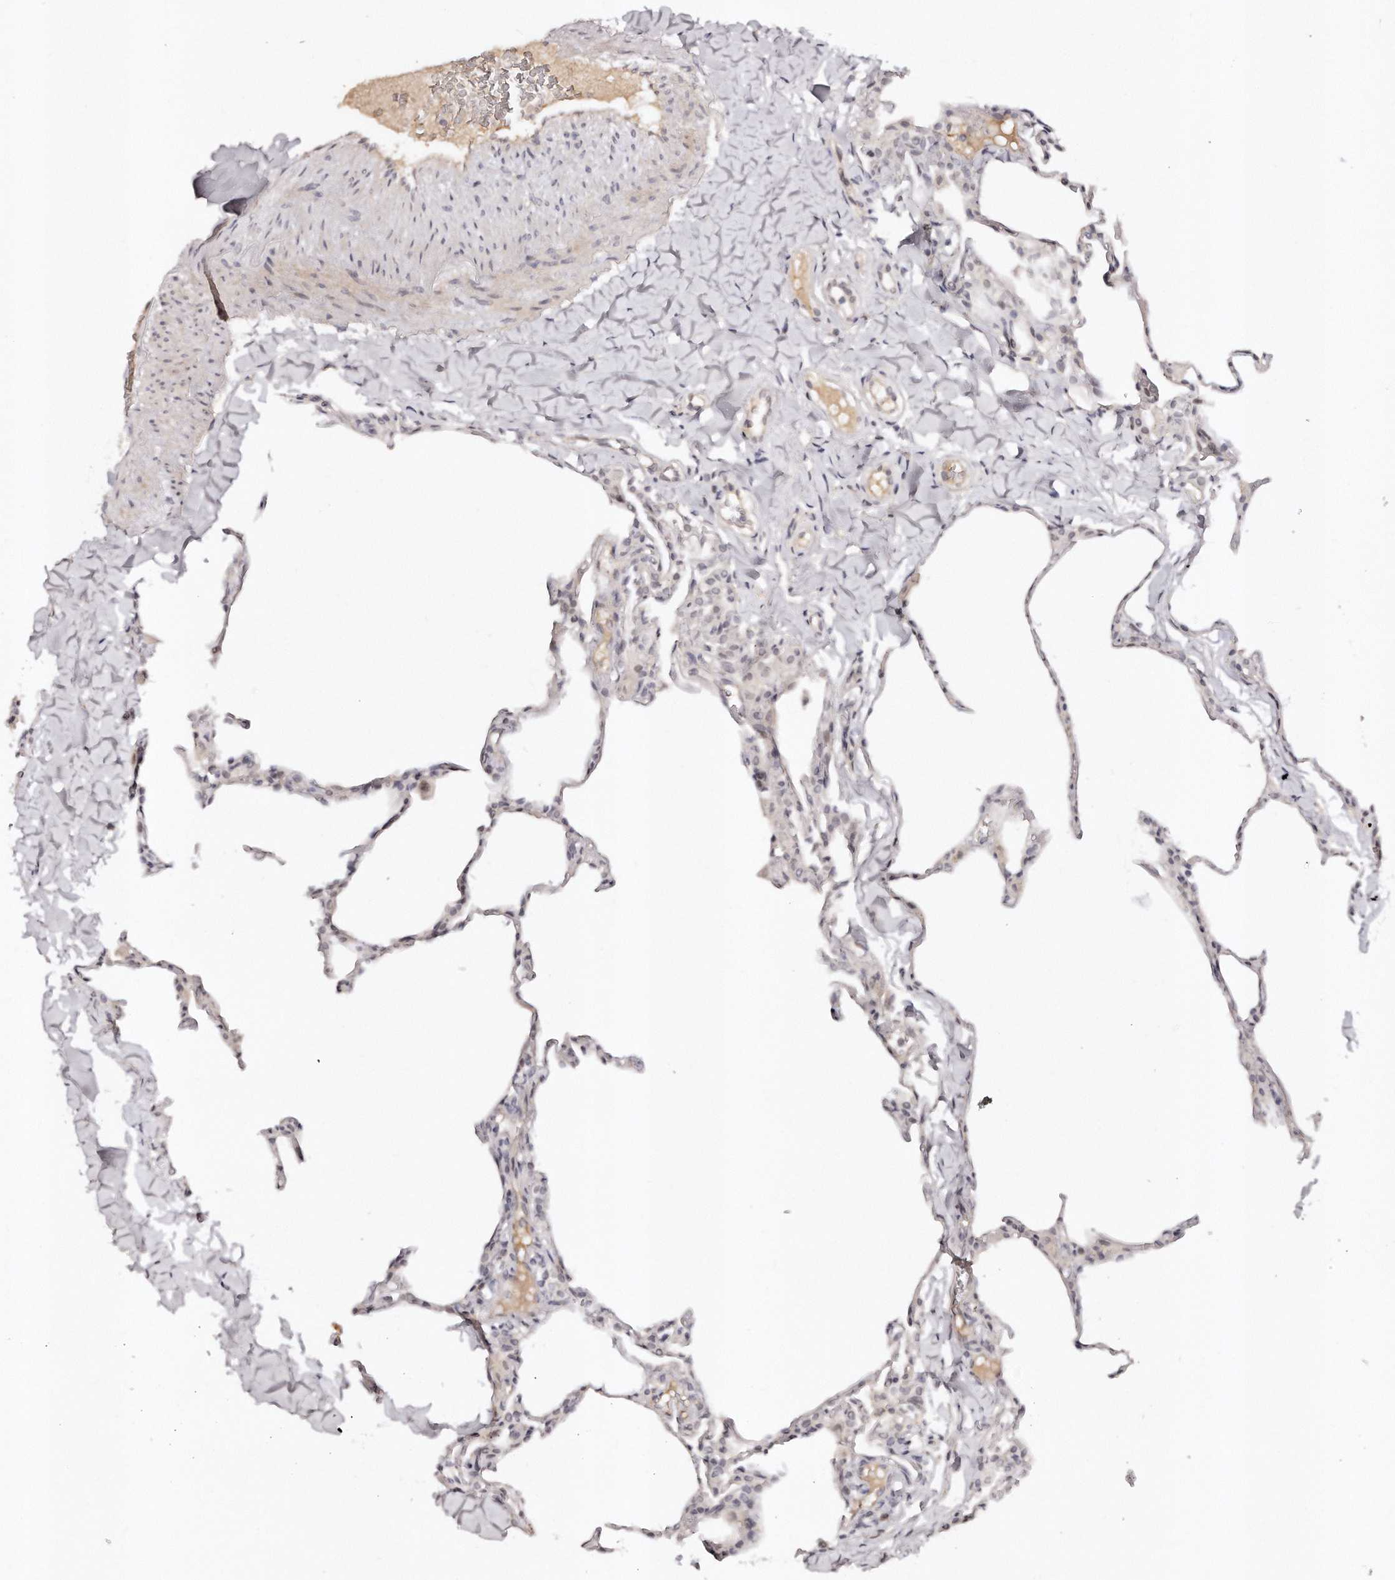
{"staining": {"intensity": "negative", "quantity": "none", "location": "none"}, "tissue": "lung", "cell_type": "Alveolar cells", "image_type": "normal", "snomed": [{"axis": "morphology", "description": "Normal tissue, NOS"}, {"axis": "topography", "description": "Lung"}], "caption": "The immunohistochemistry (IHC) photomicrograph has no significant positivity in alveolar cells of lung. (DAB IHC with hematoxylin counter stain).", "gene": "SOX4", "patient": {"sex": "male", "age": 20}}